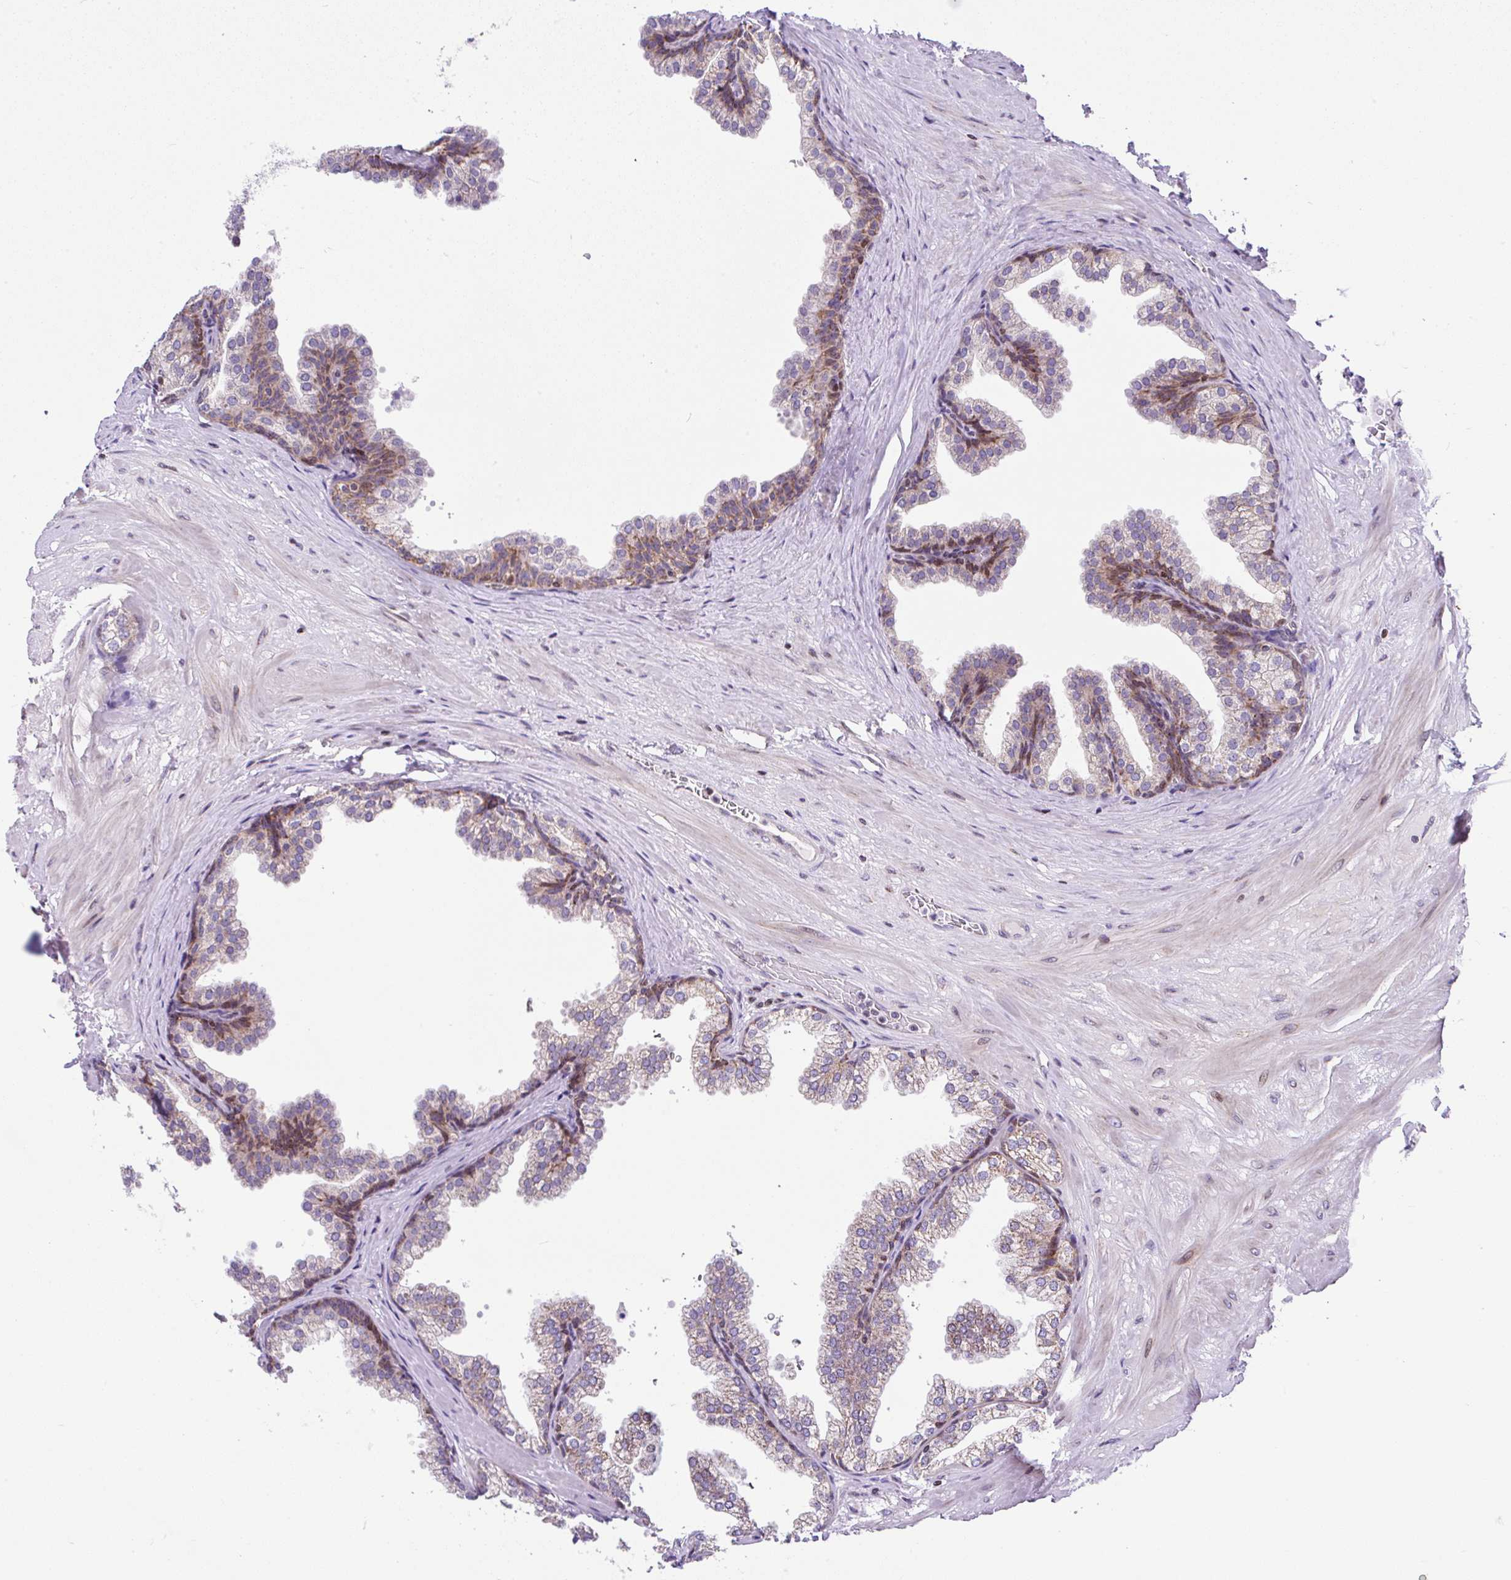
{"staining": {"intensity": "moderate", "quantity": "25%-75%", "location": "cytoplasmic/membranous"}, "tissue": "prostate", "cell_type": "Glandular cells", "image_type": "normal", "snomed": [{"axis": "morphology", "description": "Normal tissue, NOS"}, {"axis": "topography", "description": "Prostate"}], "caption": "The image displays immunohistochemical staining of normal prostate. There is moderate cytoplasmic/membranous positivity is appreciated in approximately 25%-75% of glandular cells.", "gene": "FIGNL1", "patient": {"sex": "male", "age": 37}}